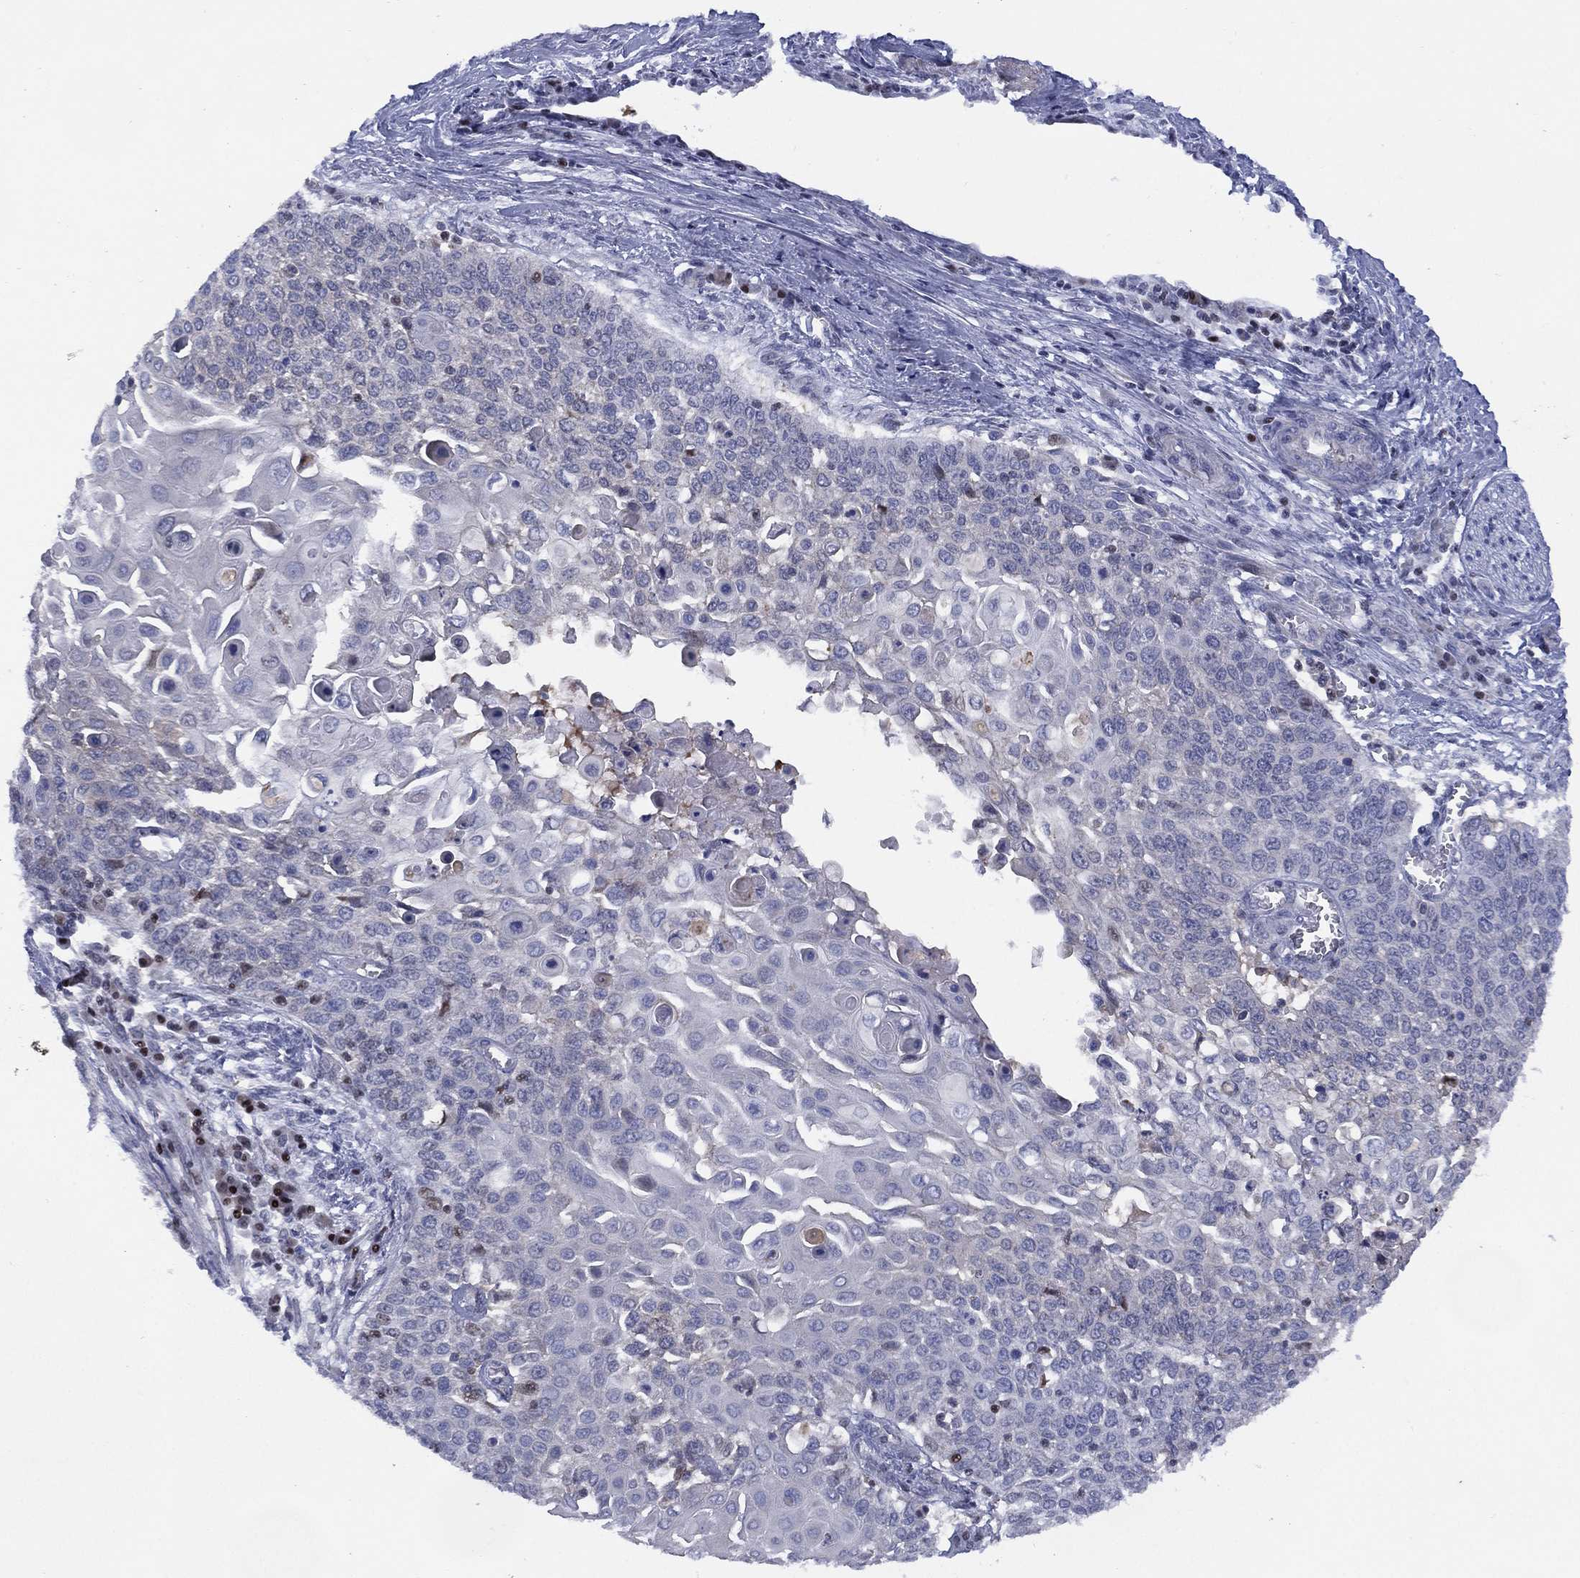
{"staining": {"intensity": "negative", "quantity": "none", "location": "none"}, "tissue": "cervical cancer", "cell_type": "Tumor cells", "image_type": "cancer", "snomed": [{"axis": "morphology", "description": "Squamous cell carcinoma, NOS"}, {"axis": "topography", "description": "Cervix"}], "caption": "The micrograph displays no significant positivity in tumor cells of squamous cell carcinoma (cervical).", "gene": "SLC4A4", "patient": {"sex": "female", "age": 39}}